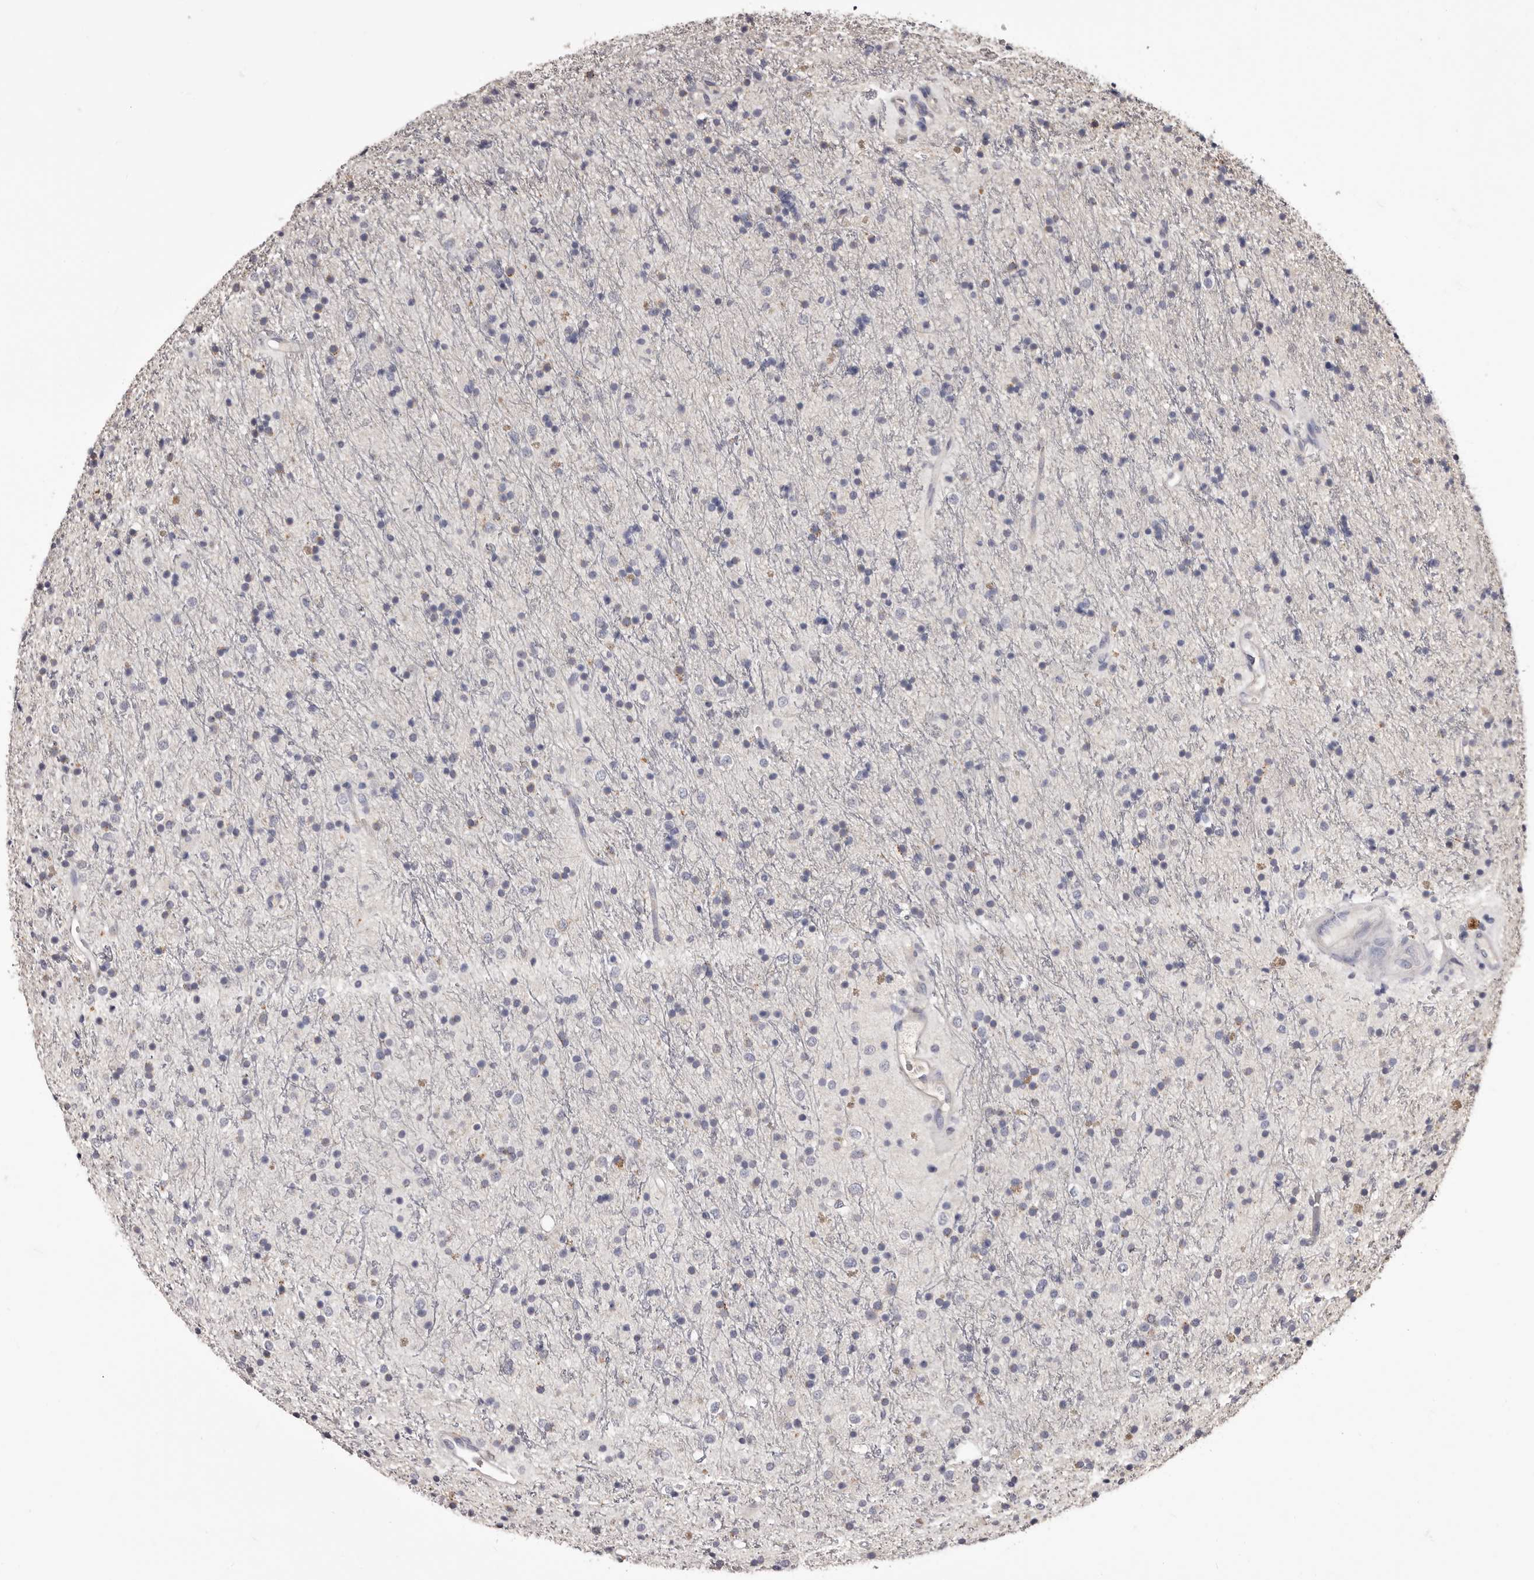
{"staining": {"intensity": "negative", "quantity": "none", "location": "none"}, "tissue": "glioma", "cell_type": "Tumor cells", "image_type": "cancer", "snomed": [{"axis": "morphology", "description": "Glioma, malignant, High grade"}, {"axis": "topography", "description": "Brain"}], "caption": "IHC histopathology image of malignant glioma (high-grade) stained for a protein (brown), which displays no expression in tumor cells. The staining was performed using DAB (3,3'-diaminobenzidine) to visualize the protein expression in brown, while the nuclei were stained in blue with hematoxylin (Magnification: 20x).", "gene": "ETNK1", "patient": {"sex": "male", "age": 34}}